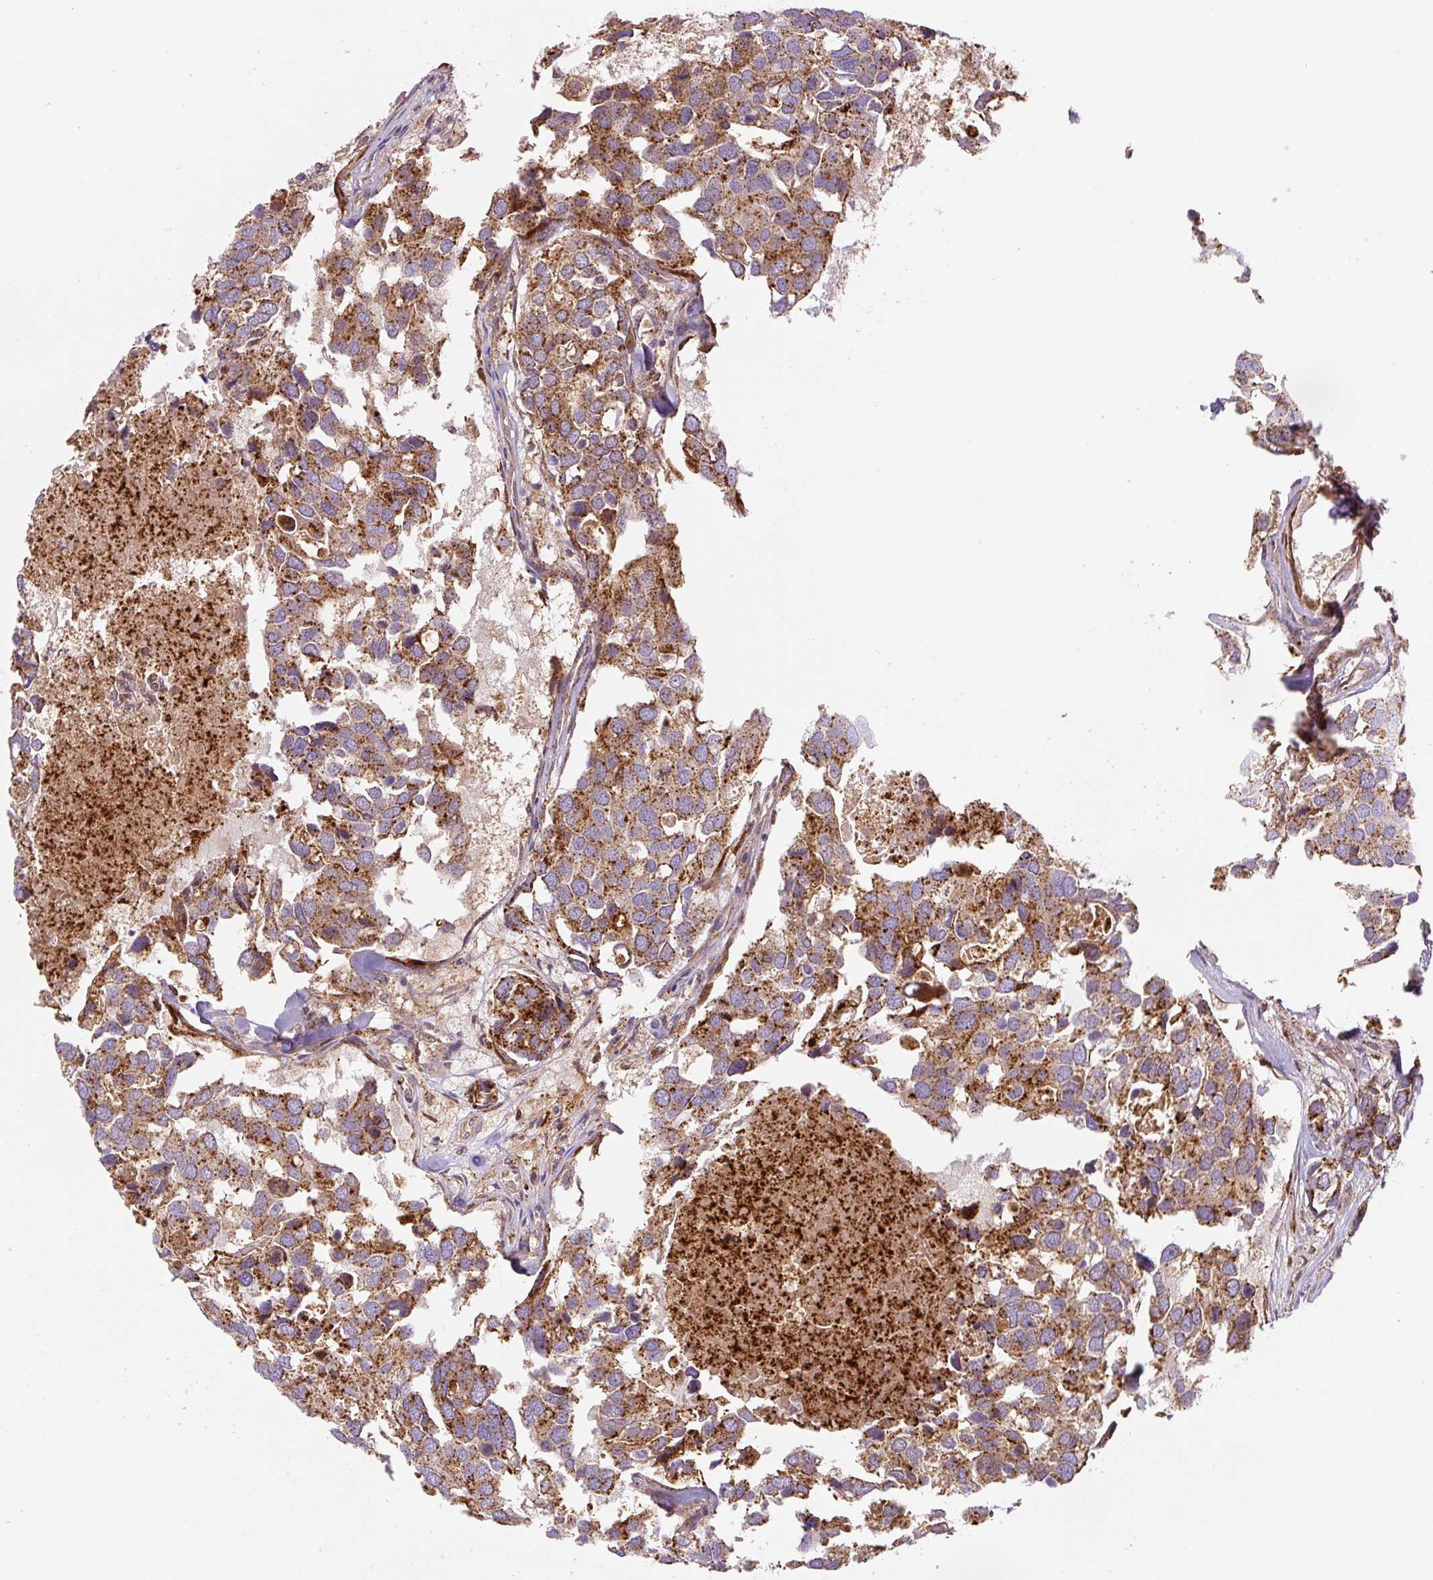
{"staining": {"intensity": "moderate", "quantity": ">75%", "location": "cytoplasmic/membranous"}, "tissue": "breast cancer", "cell_type": "Tumor cells", "image_type": "cancer", "snomed": [{"axis": "morphology", "description": "Duct carcinoma"}, {"axis": "topography", "description": "Breast"}], "caption": "Protein analysis of breast intraductal carcinoma tissue exhibits moderate cytoplasmic/membranous staining in about >75% of tumor cells.", "gene": "ZSWIM7", "patient": {"sex": "female", "age": 83}}